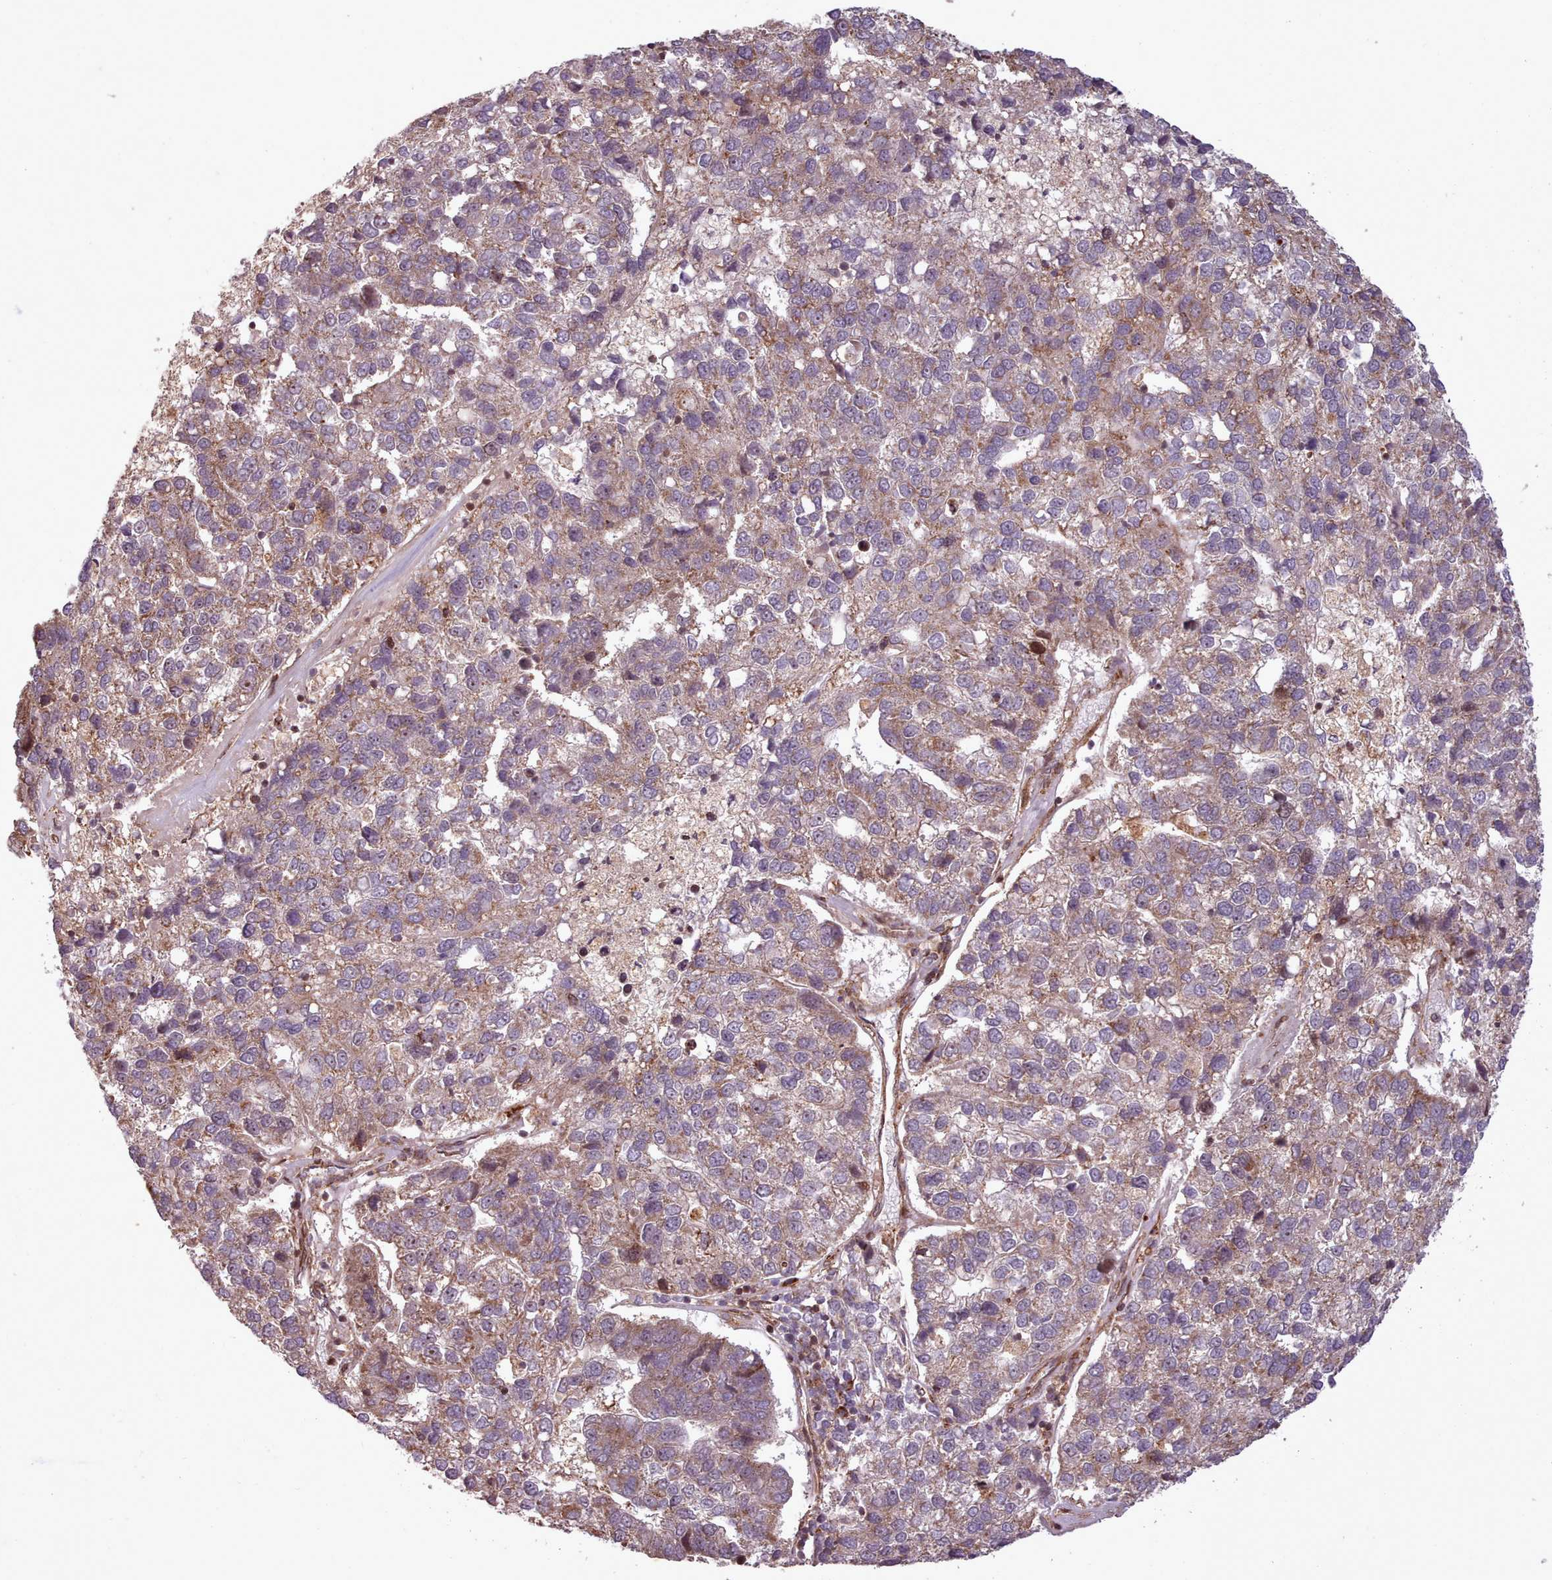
{"staining": {"intensity": "moderate", "quantity": "25%-75%", "location": "cytoplasmic/membranous"}, "tissue": "pancreatic cancer", "cell_type": "Tumor cells", "image_type": "cancer", "snomed": [{"axis": "morphology", "description": "Adenocarcinoma, NOS"}, {"axis": "topography", "description": "Pancreas"}], "caption": "Protein staining displays moderate cytoplasmic/membranous positivity in approximately 25%-75% of tumor cells in pancreatic cancer.", "gene": "NLRP7", "patient": {"sex": "female", "age": 61}}